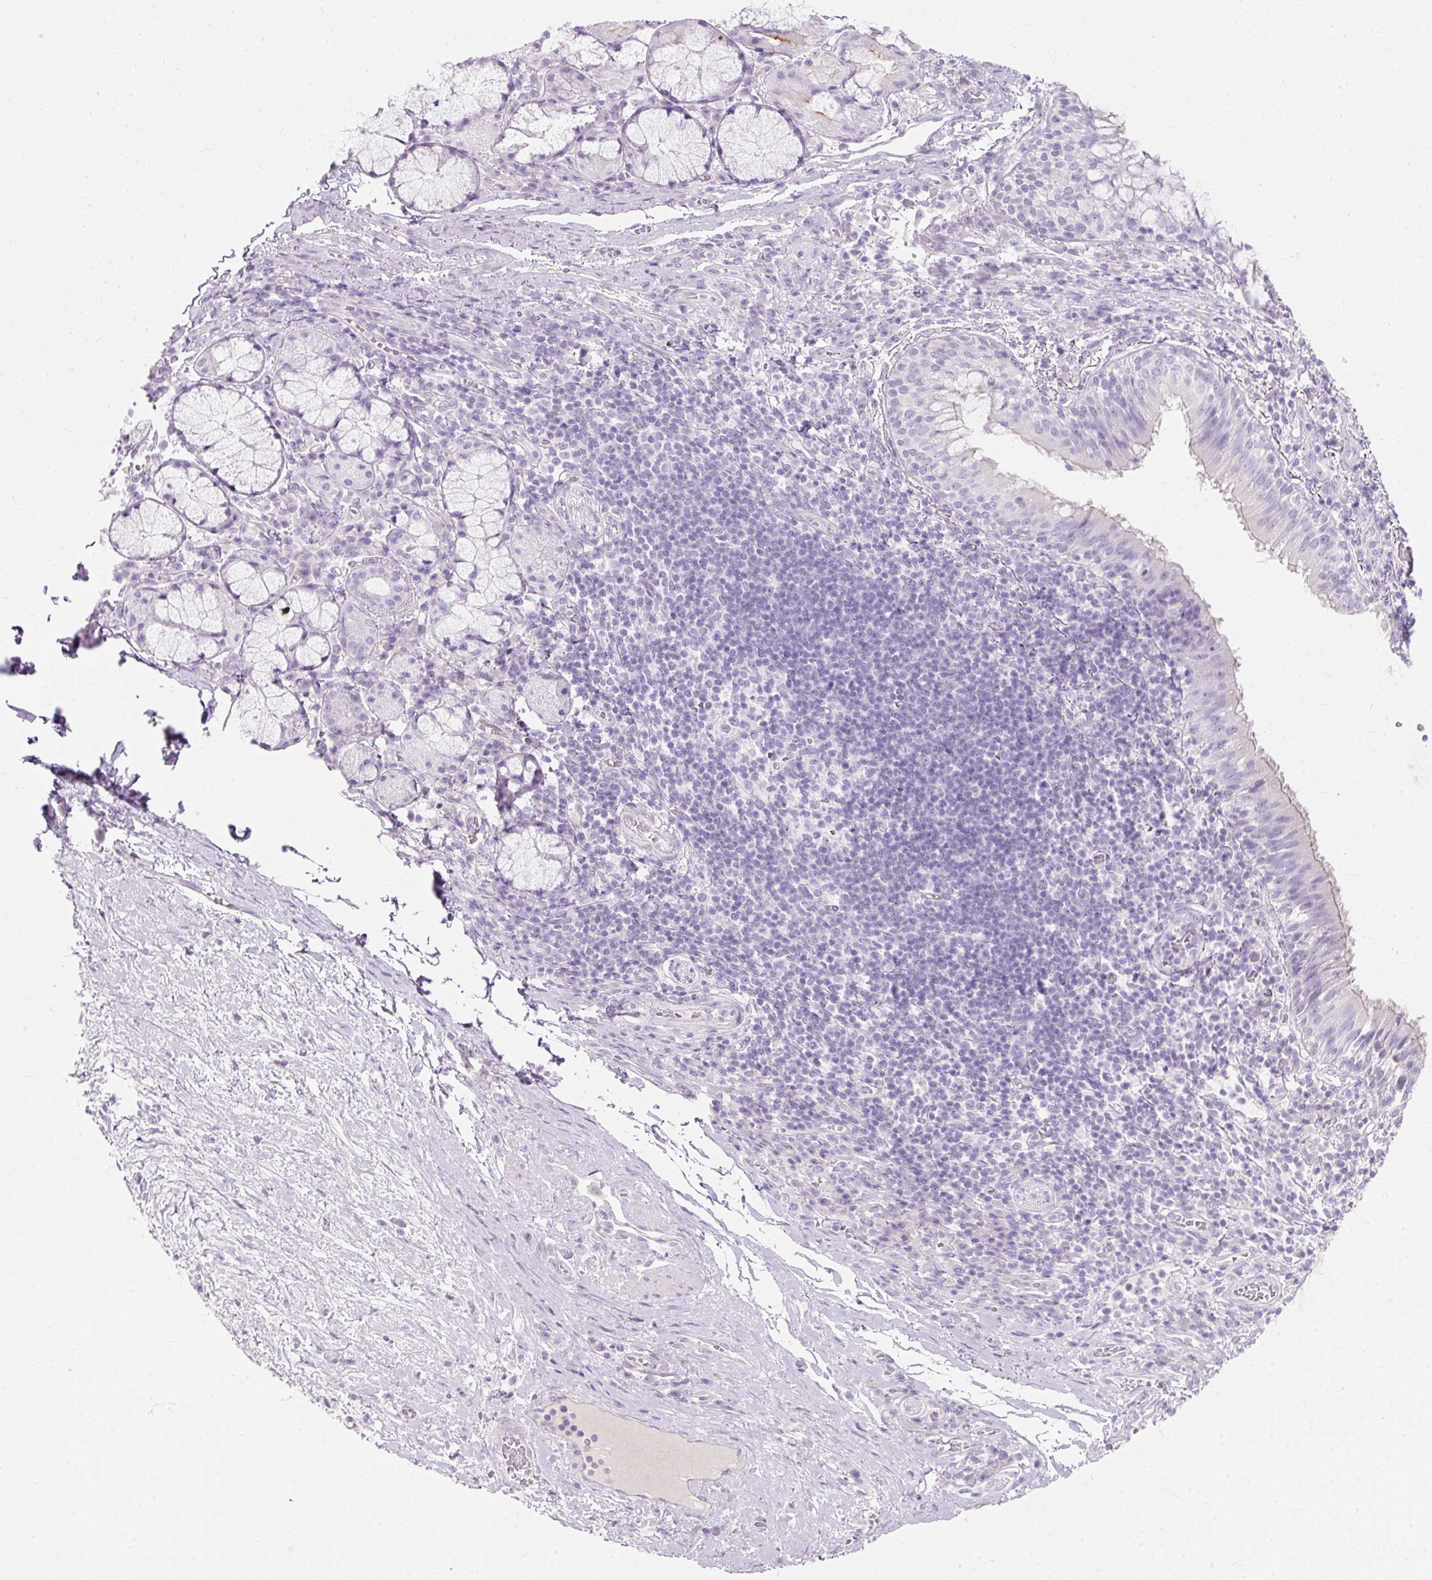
{"staining": {"intensity": "negative", "quantity": "none", "location": "none"}, "tissue": "bronchus", "cell_type": "Respiratory epithelial cells", "image_type": "normal", "snomed": [{"axis": "morphology", "description": "Normal tissue, NOS"}, {"axis": "topography", "description": "Cartilage tissue"}, {"axis": "topography", "description": "Bronchus"}], "caption": "This image is of unremarkable bronchus stained with IHC to label a protein in brown with the nuclei are counter-stained blue. There is no expression in respiratory epithelial cells.", "gene": "TMEM213", "patient": {"sex": "male", "age": 56}}